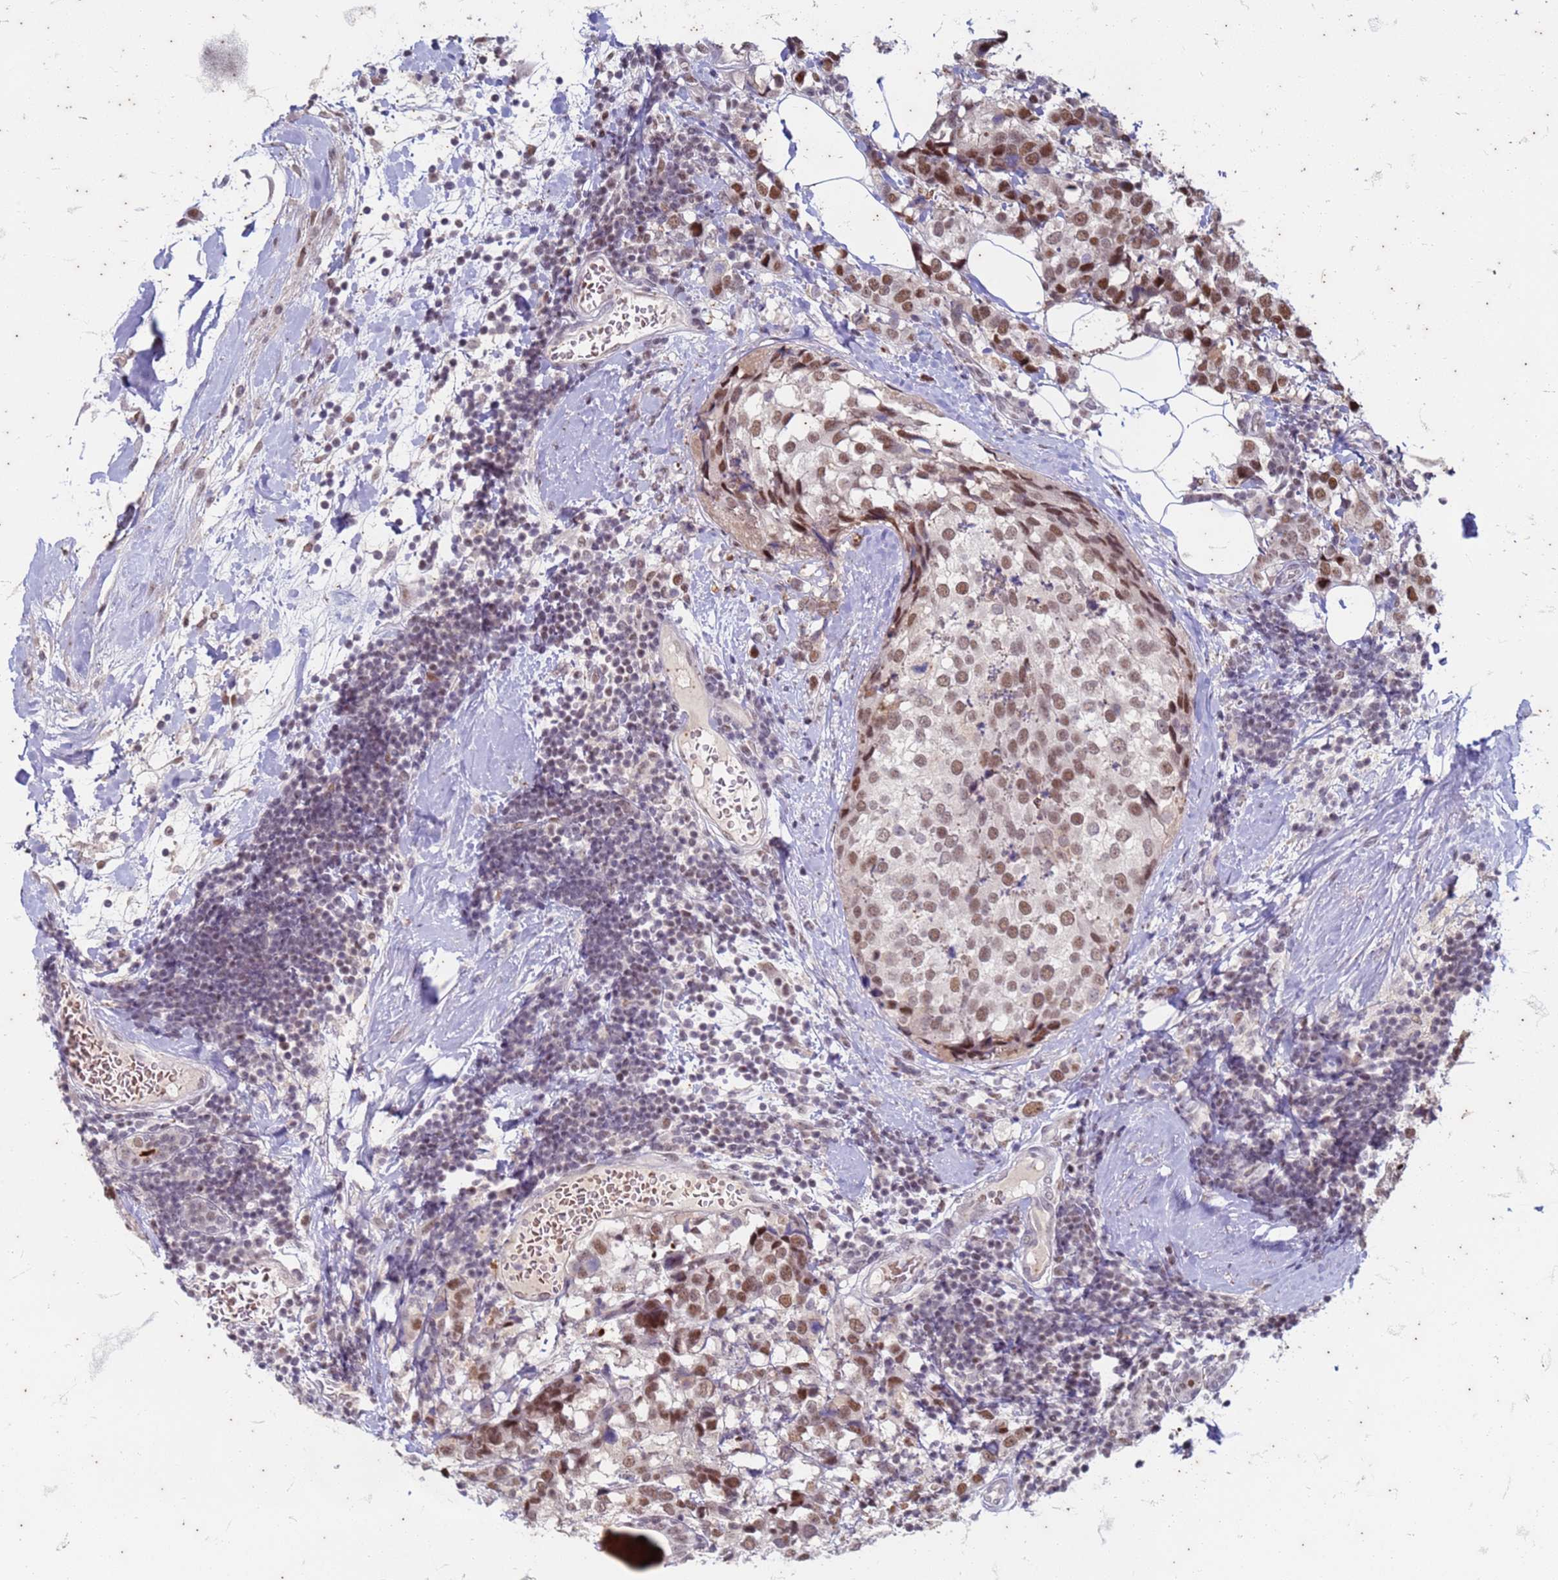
{"staining": {"intensity": "moderate", "quantity": ">75%", "location": "nuclear"}, "tissue": "breast cancer", "cell_type": "Tumor cells", "image_type": "cancer", "snomed": [{"axis": "morphology", "description": "Lobular carcinoma"}, {"axis": "topography", "description": "Breast"}], "caption": "This image displays lobular carcinoma (breast) stained with IHC to label a protein in brown. The nuclear of tumor cells show moderate positivity for the protein. Nuclei are counter-stained blue.", "gene": "TRMT6", "patient": {"sex": "female", "age": 59}}